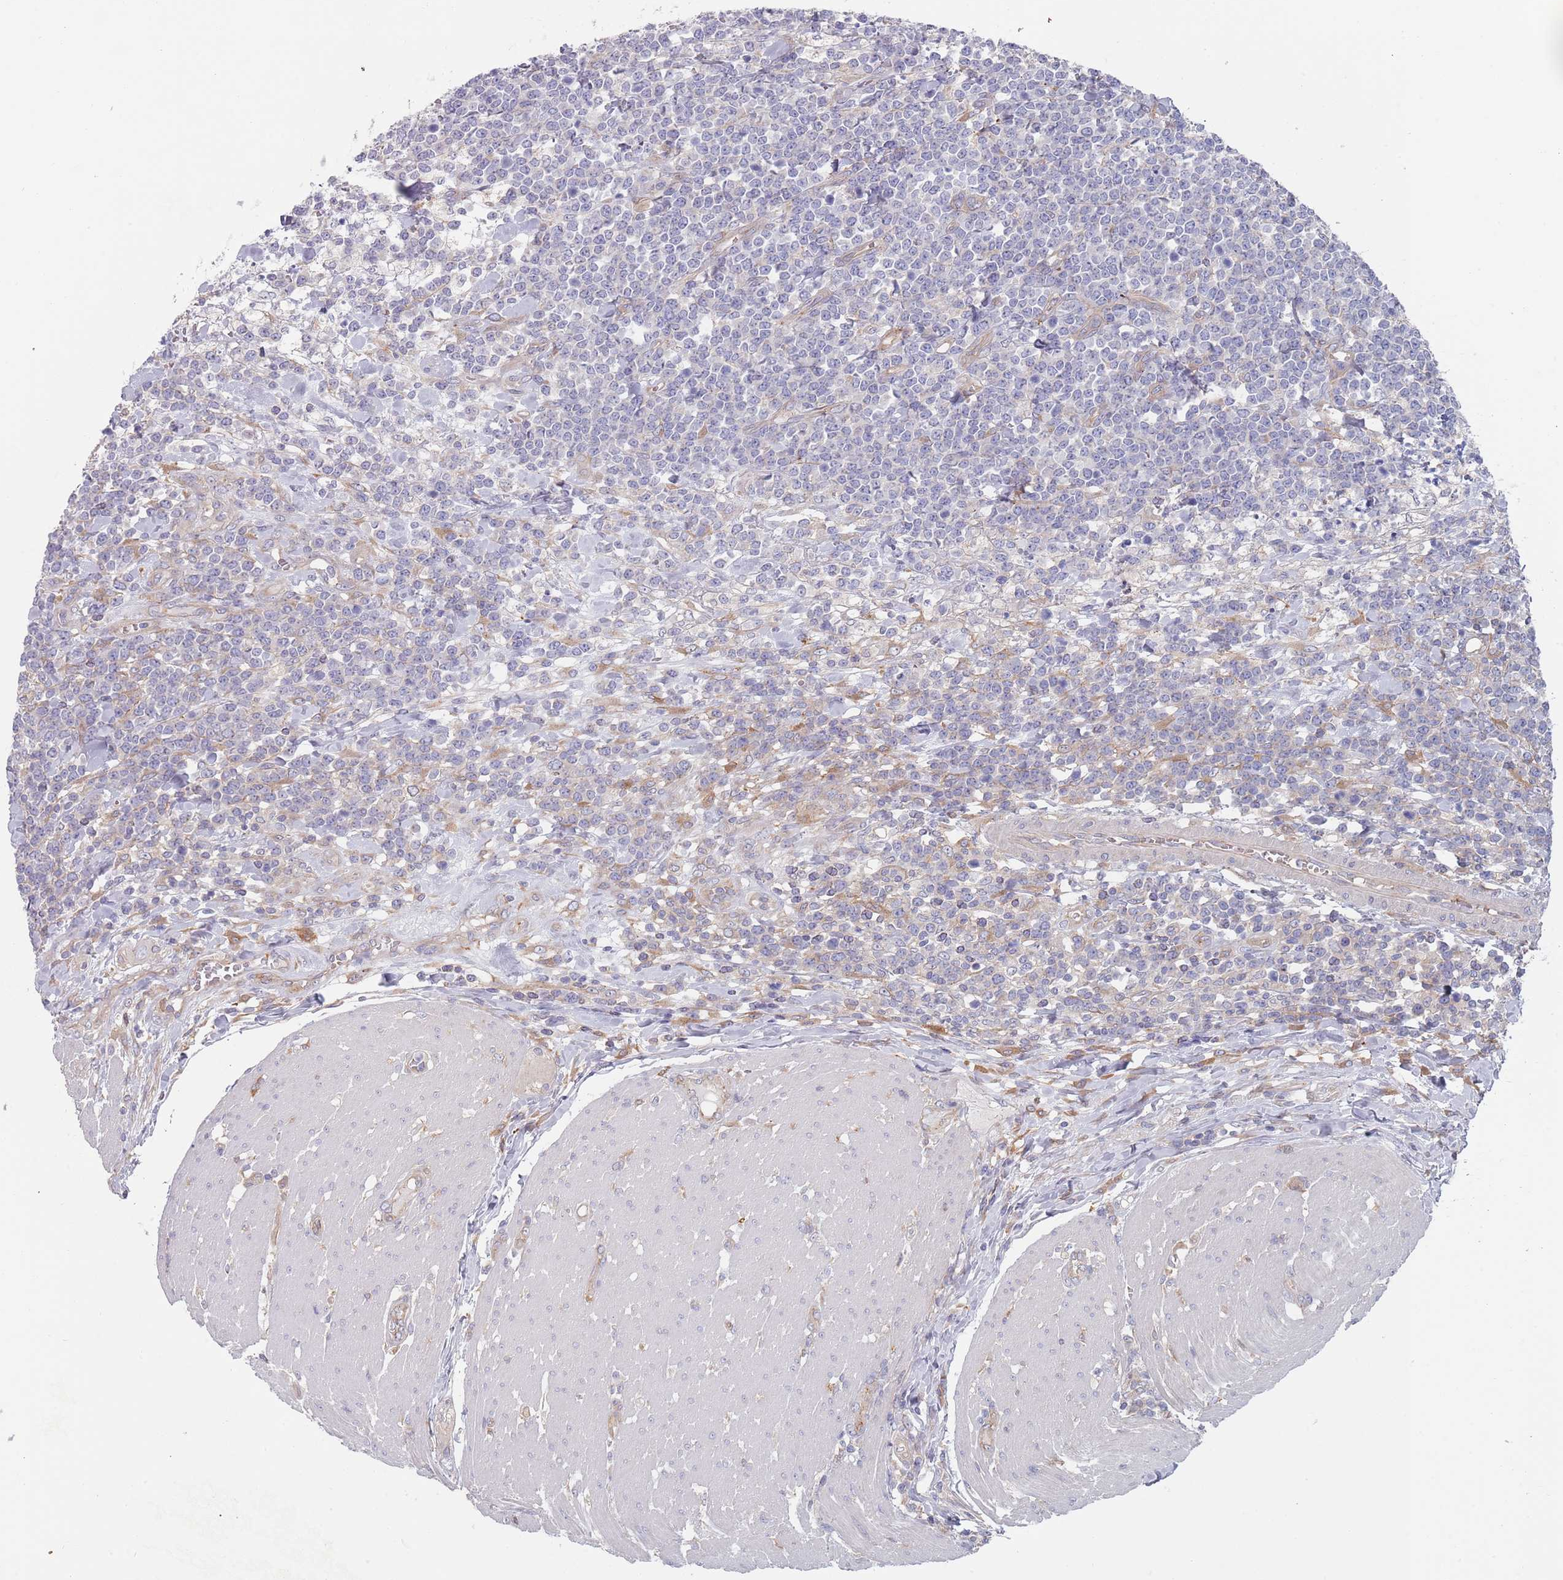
{"staining": {"intensity": "negative", "quantity": "none", "location": "none"}, "tissue": "lymphoma", "cell_type": "Tumor cells", "image_type": "cancer", "snomed": [{"axis": "morphology", "description": "Malignant lymphoma, non-Hodgkin's type, High grade"}, {"axis": "topography", "description": "Small intestine"}], "caption": "IHC micrograph of human lymphoma stained for a protein (brown), which demonstrates no positivity in tumor cells. (DAB immunohistochemistry (IHC) visualized using brightfield microscopy, high magnification).", "gene": "APPL2", "patient": {"sex": "male", "age": 8}}